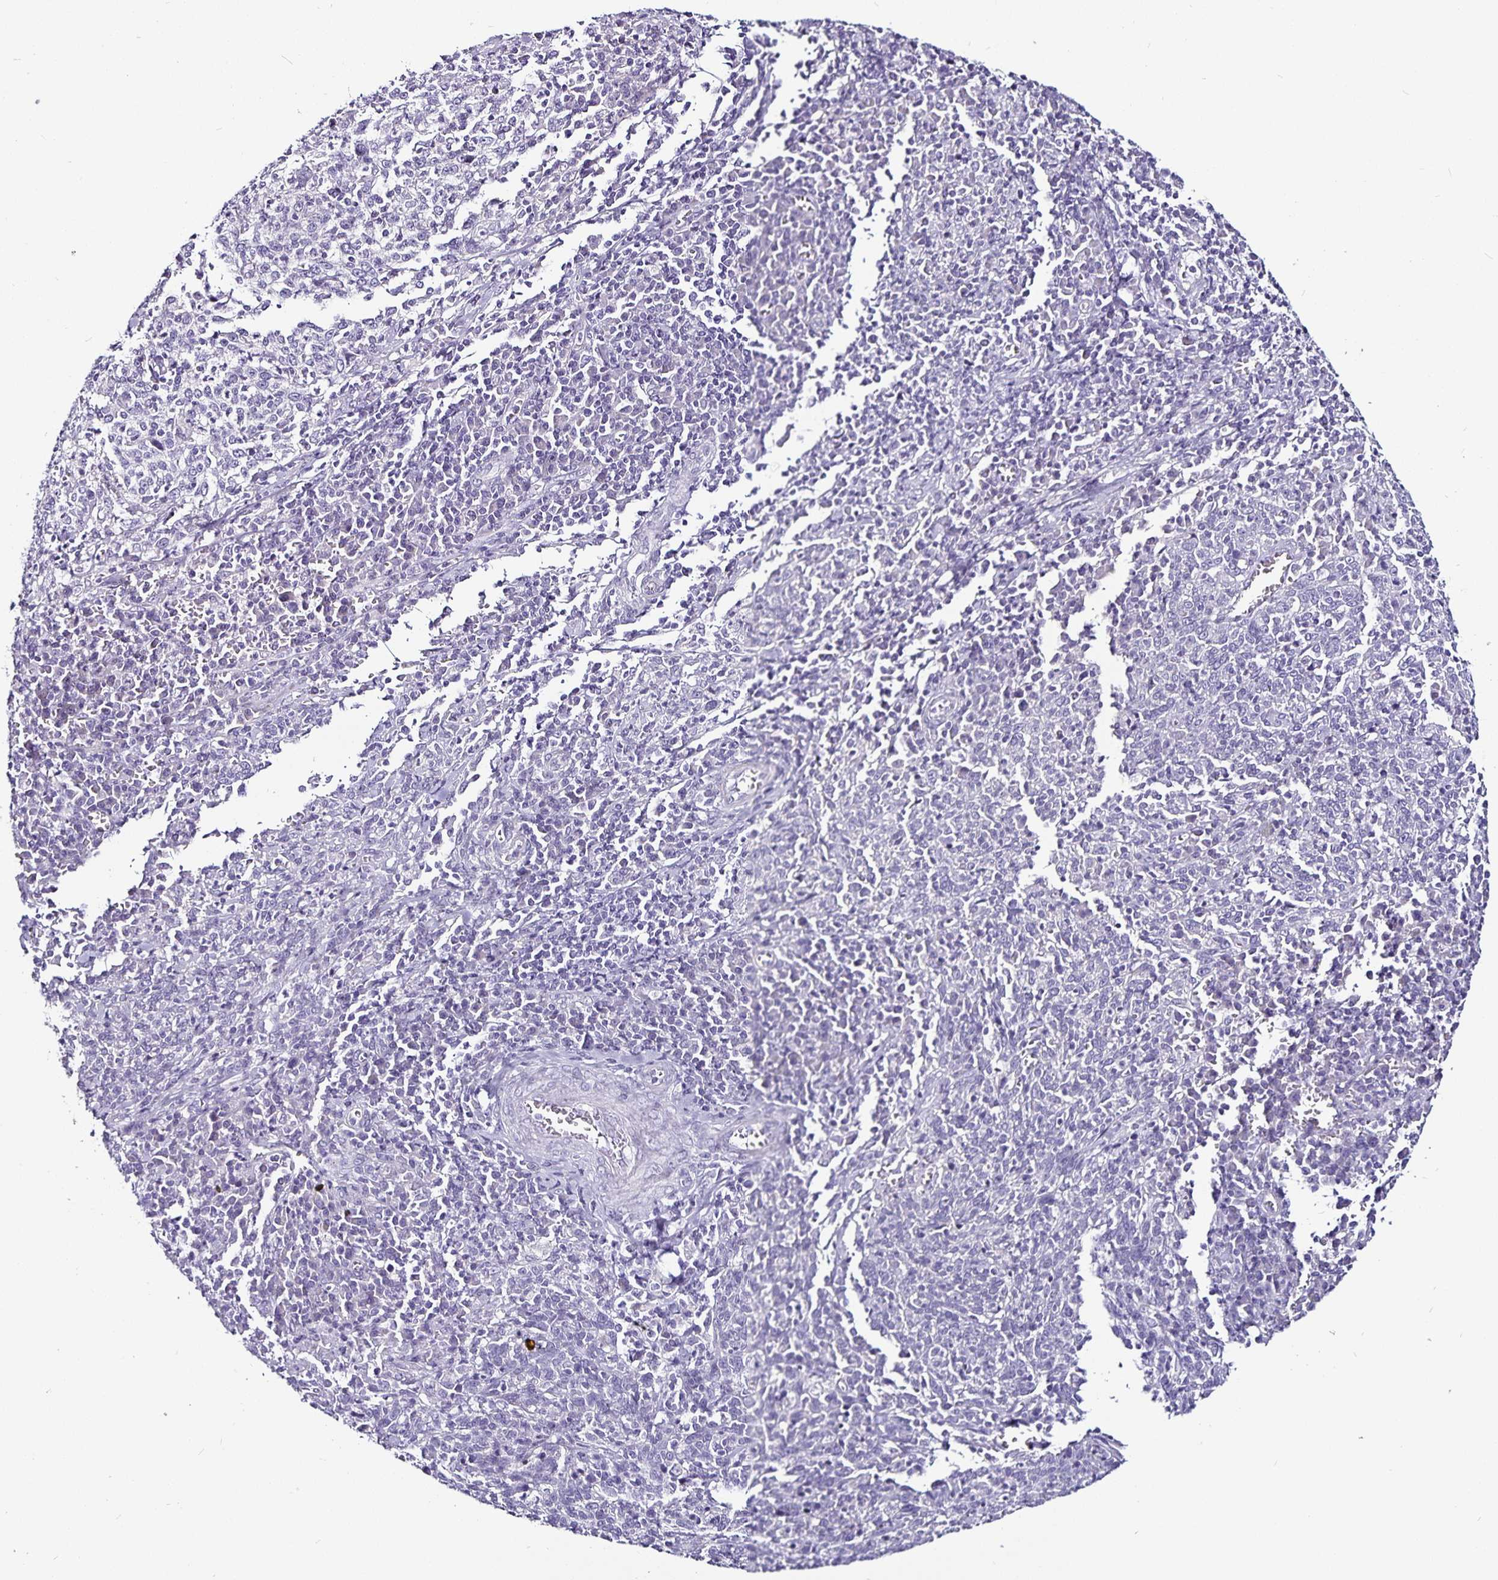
{"staining": {"intensity": "negative", "quantity": "none", "location": "none"}, "tissue": "cervical cancer", "cell_type": "Tumor cells", "image_type": "cancer", "snomed": [{"axis": "morphology", "description": "Squamous cell carcinoma, NOS"}, {"axis": "topography", "description": "Cervix"}], "caption": "Immunohistochemistry (IHC) of cervical squamous cell carcinoma exhibits no expression in tumor cells. (DAB (3,3'-diaminobenzidine) immunohistochemistry visualized using brightfield microscopy, high magnification).", "gene": "CA12", "patient": {"sex": "female", "age": 46}}